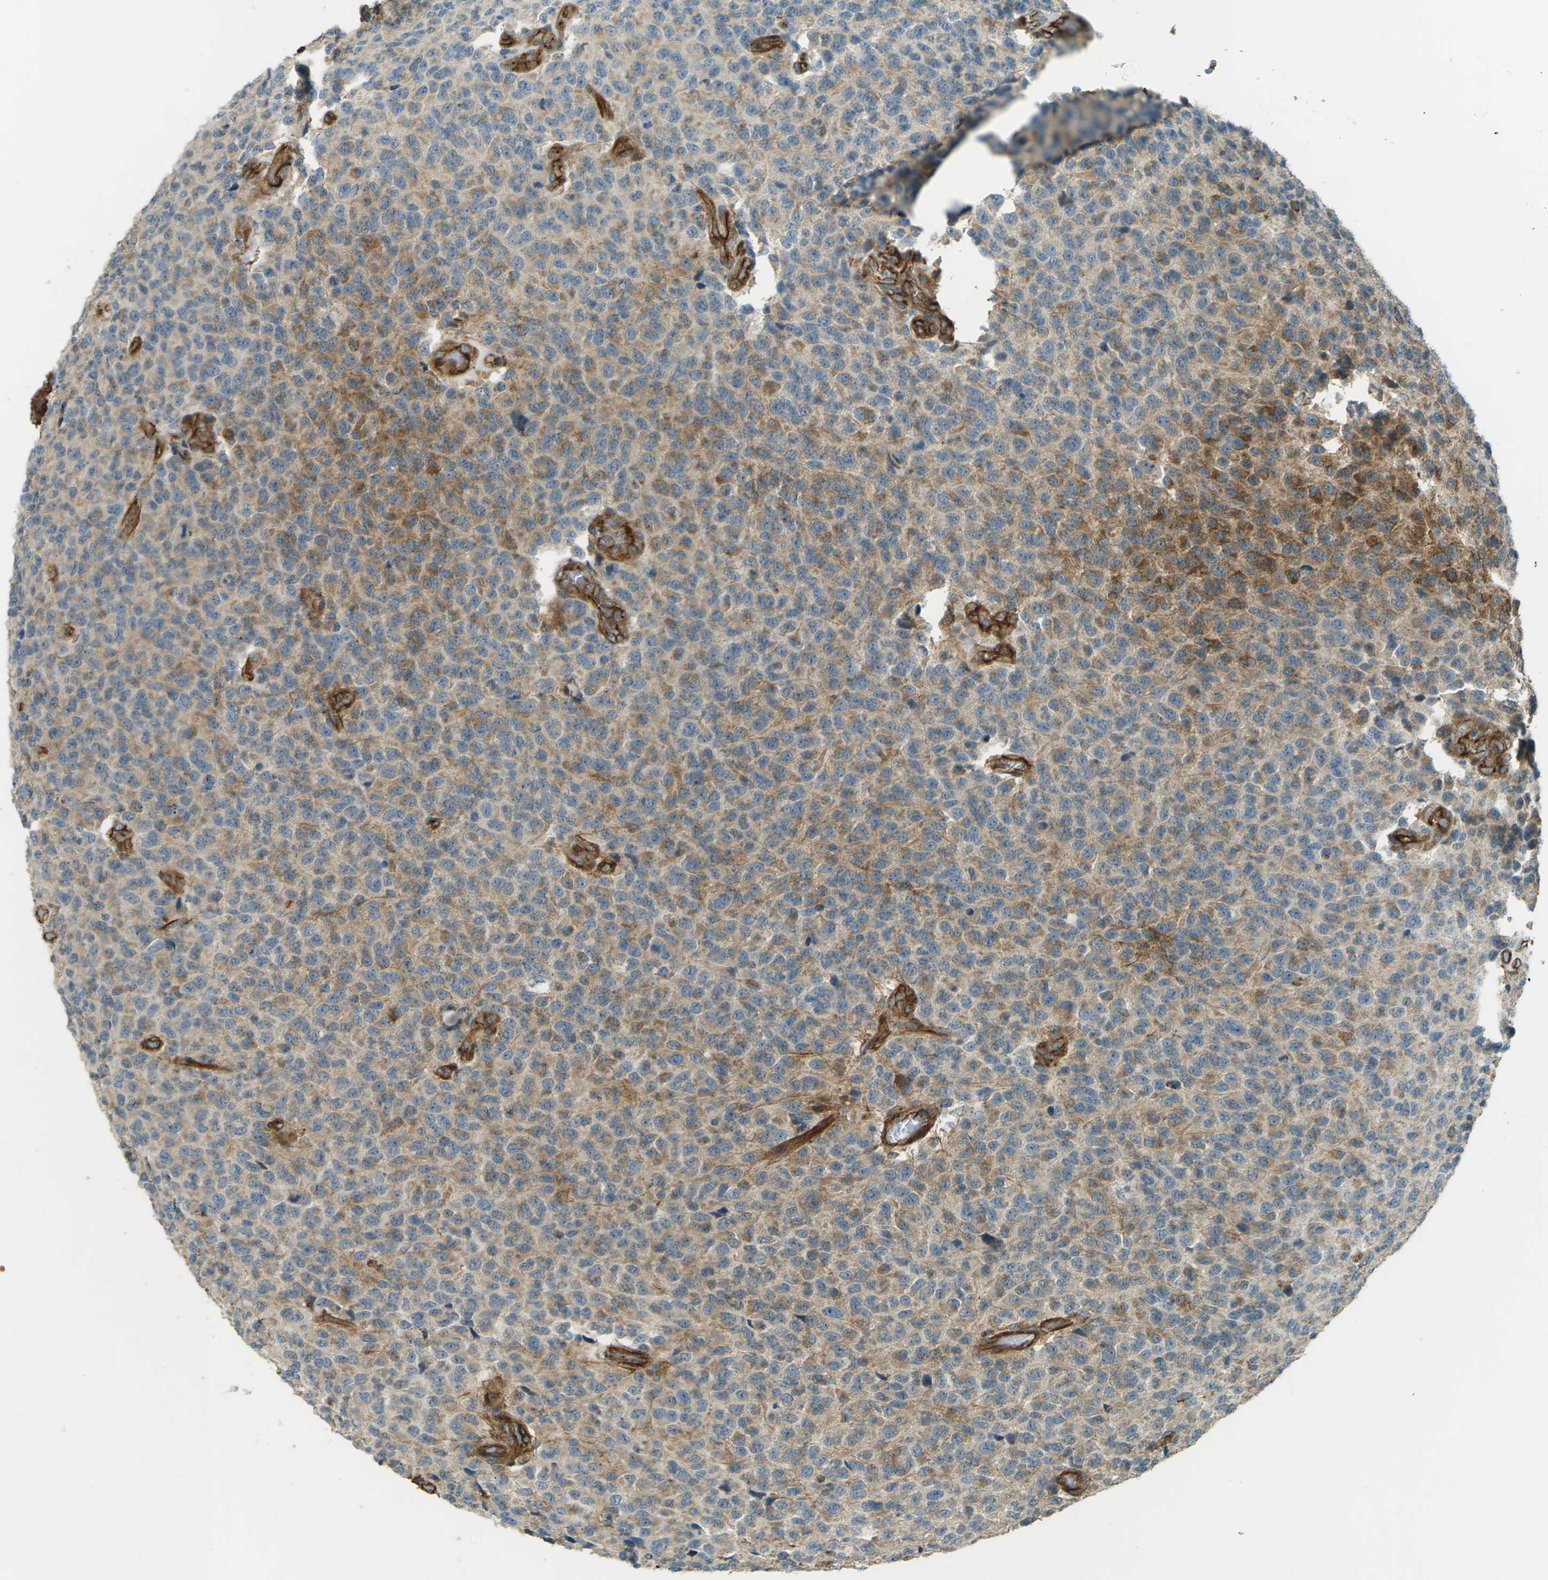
{"staining": {"intensity": "weak", "quantity": ">75%", "location": "cytoplasmic/membranous"}, "tissue": "glioma", "cell_type": "Tumor cells", "image_type": "cancer", "snomed": [{"axis": "morphology", "description": "Glioma, malignant, High grade"}, {"axis": "topography", "description": "pancreas cauda"}], "caption": "DAB (3,3'-diaminobenzidine) immunohistochemical staining of malignant high-grade glioma displays weak cytoplasmic/membranous protein expression in approximately >75% of tumor cells.", "gene": "S1PR1", "patient": {"sex": "male", "age": 60}}